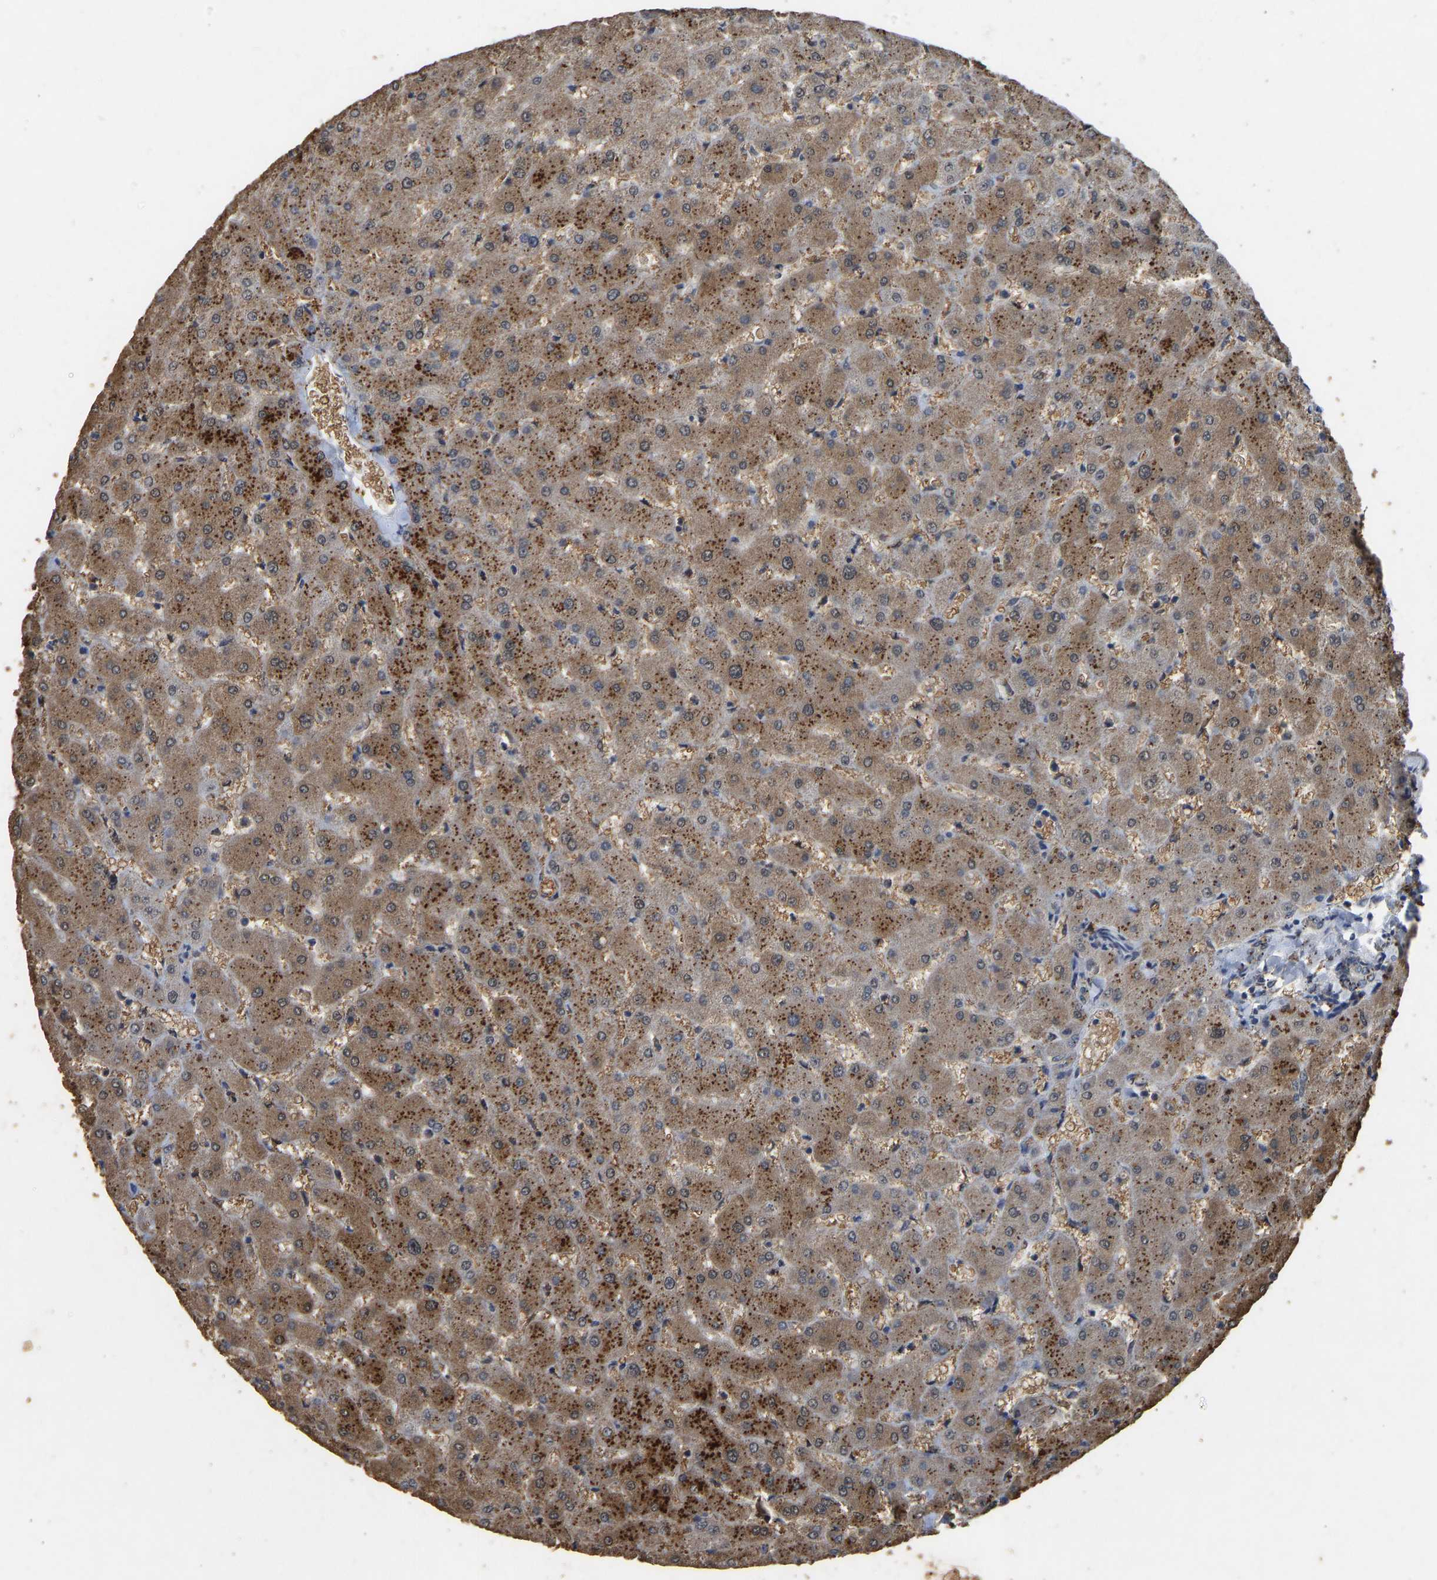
{"staining": {"intensity": "negative", "quantity": "none", "location": "none"}, "tissue": "liver", "cell_type": "Cholangiocytes", "image_type": "normal", "snomed": [{"axis": "morphology", "description": "Normal tissue, NOS"}, {"axis": "topography", "description": "Liver"}], "caption": "Cholangiocytes show no significant protein staining in unremarkable liver. (Brightfield microscopy of DAB (3,3'-diaminobenzidine) immunohistochemistry (IHC) at high magnification).", "gene": "CIDEC", "patient": {"sex": "female", "age": 63}}